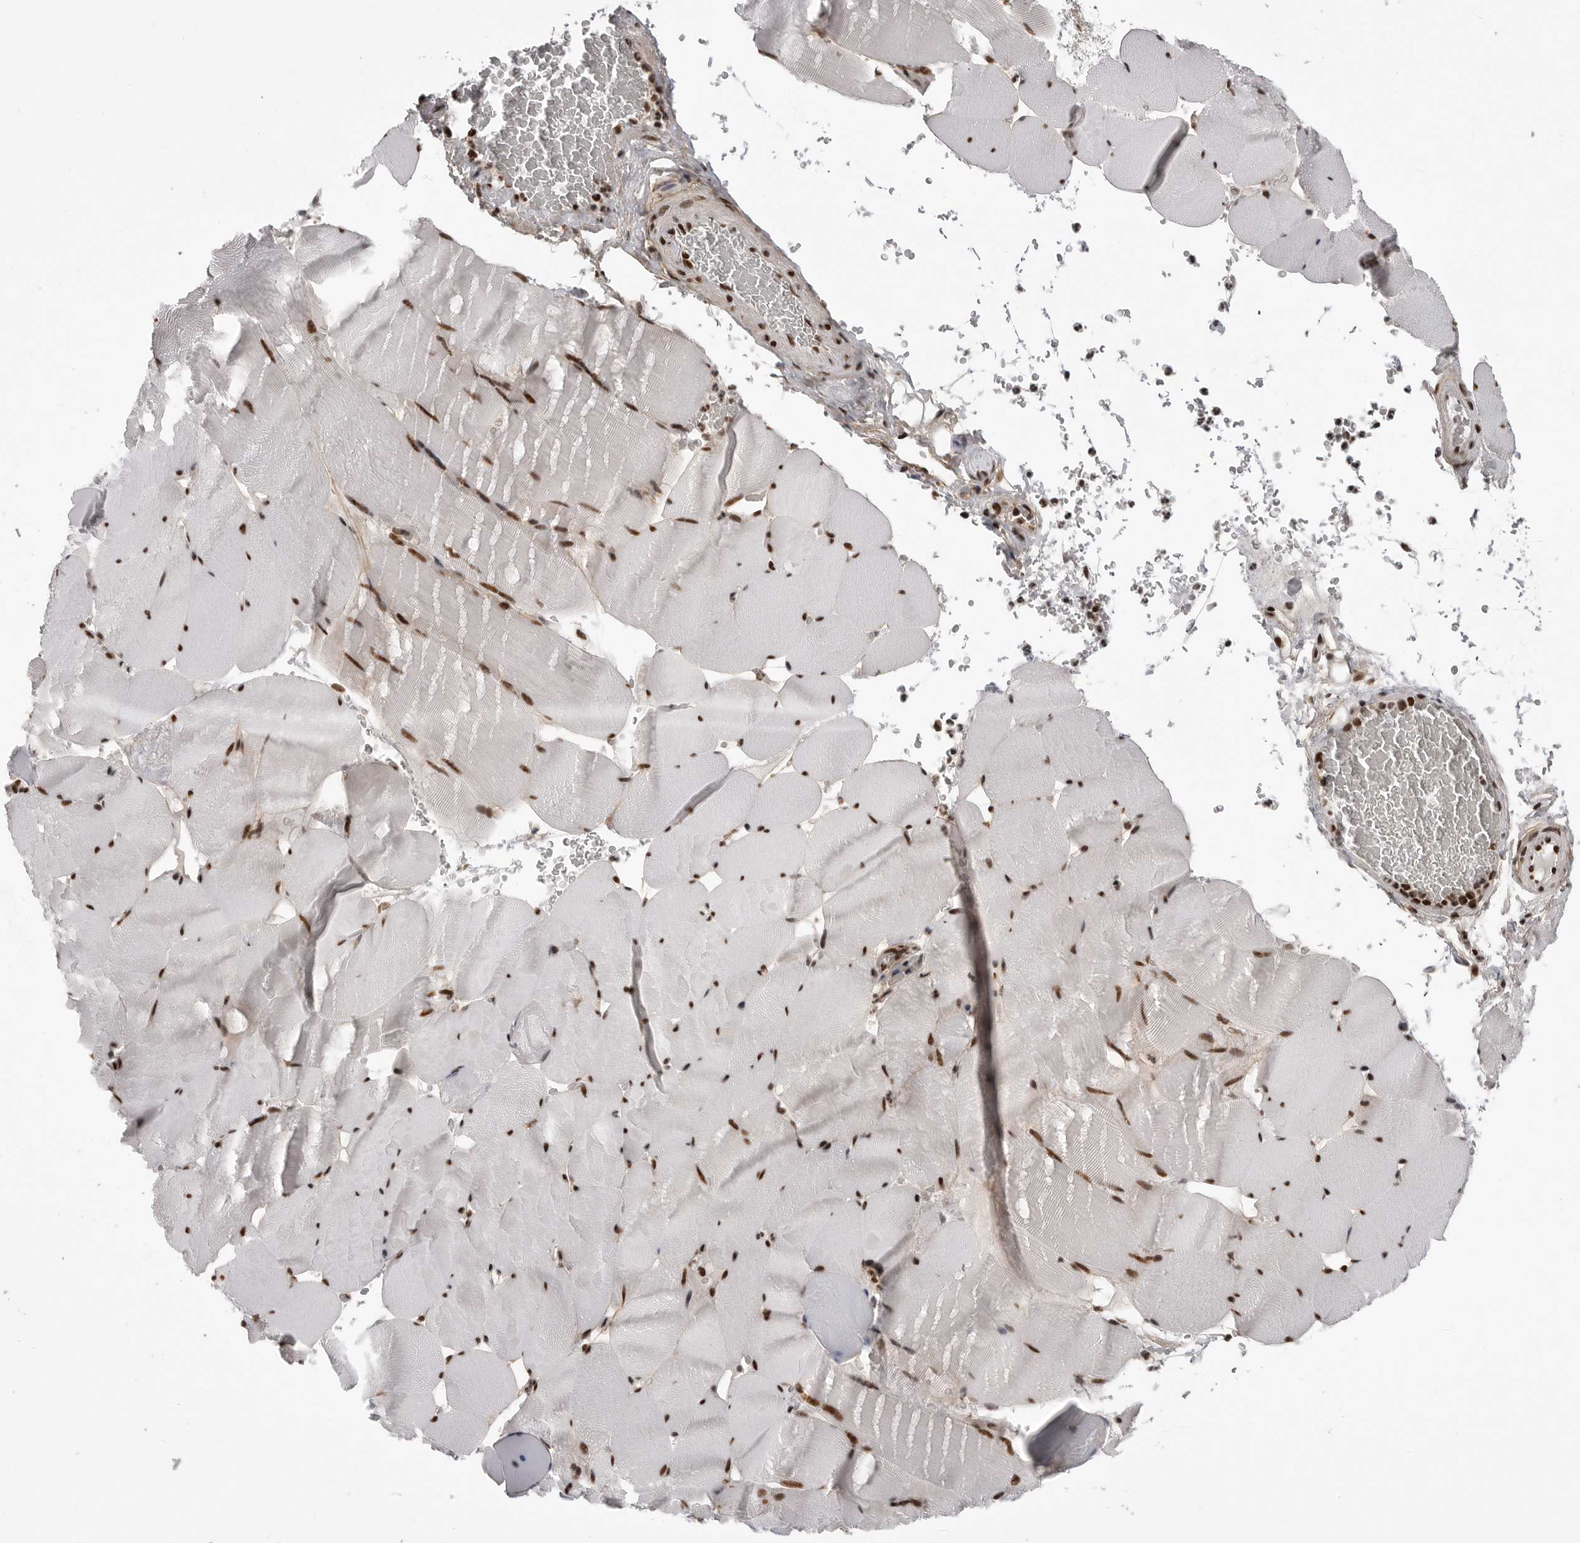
{"staining": {"intensity": "strong", "quantity": ">75%", "location": "nuclear"}, "tissue": "skeletal muscle", "cell_type": "Myocytes", "image_type": "normal", "snomed": [{"axis": "morphology", "description": "Normal tissue, NOS"}, {"axis": "topography", "description": "Skeletal muscle"}], "caption": "Skeletal muscle was stained to show a protein in brown. There is high levels of strong nuclear positivity in approximately >75% of myocytes. (DAB (3,3'-diaminobenzidine) = brown stain, brightfield microscopy at high magnification).", "gene": "PPP1R8", "patient": {"sex": "male", "age": 62}}